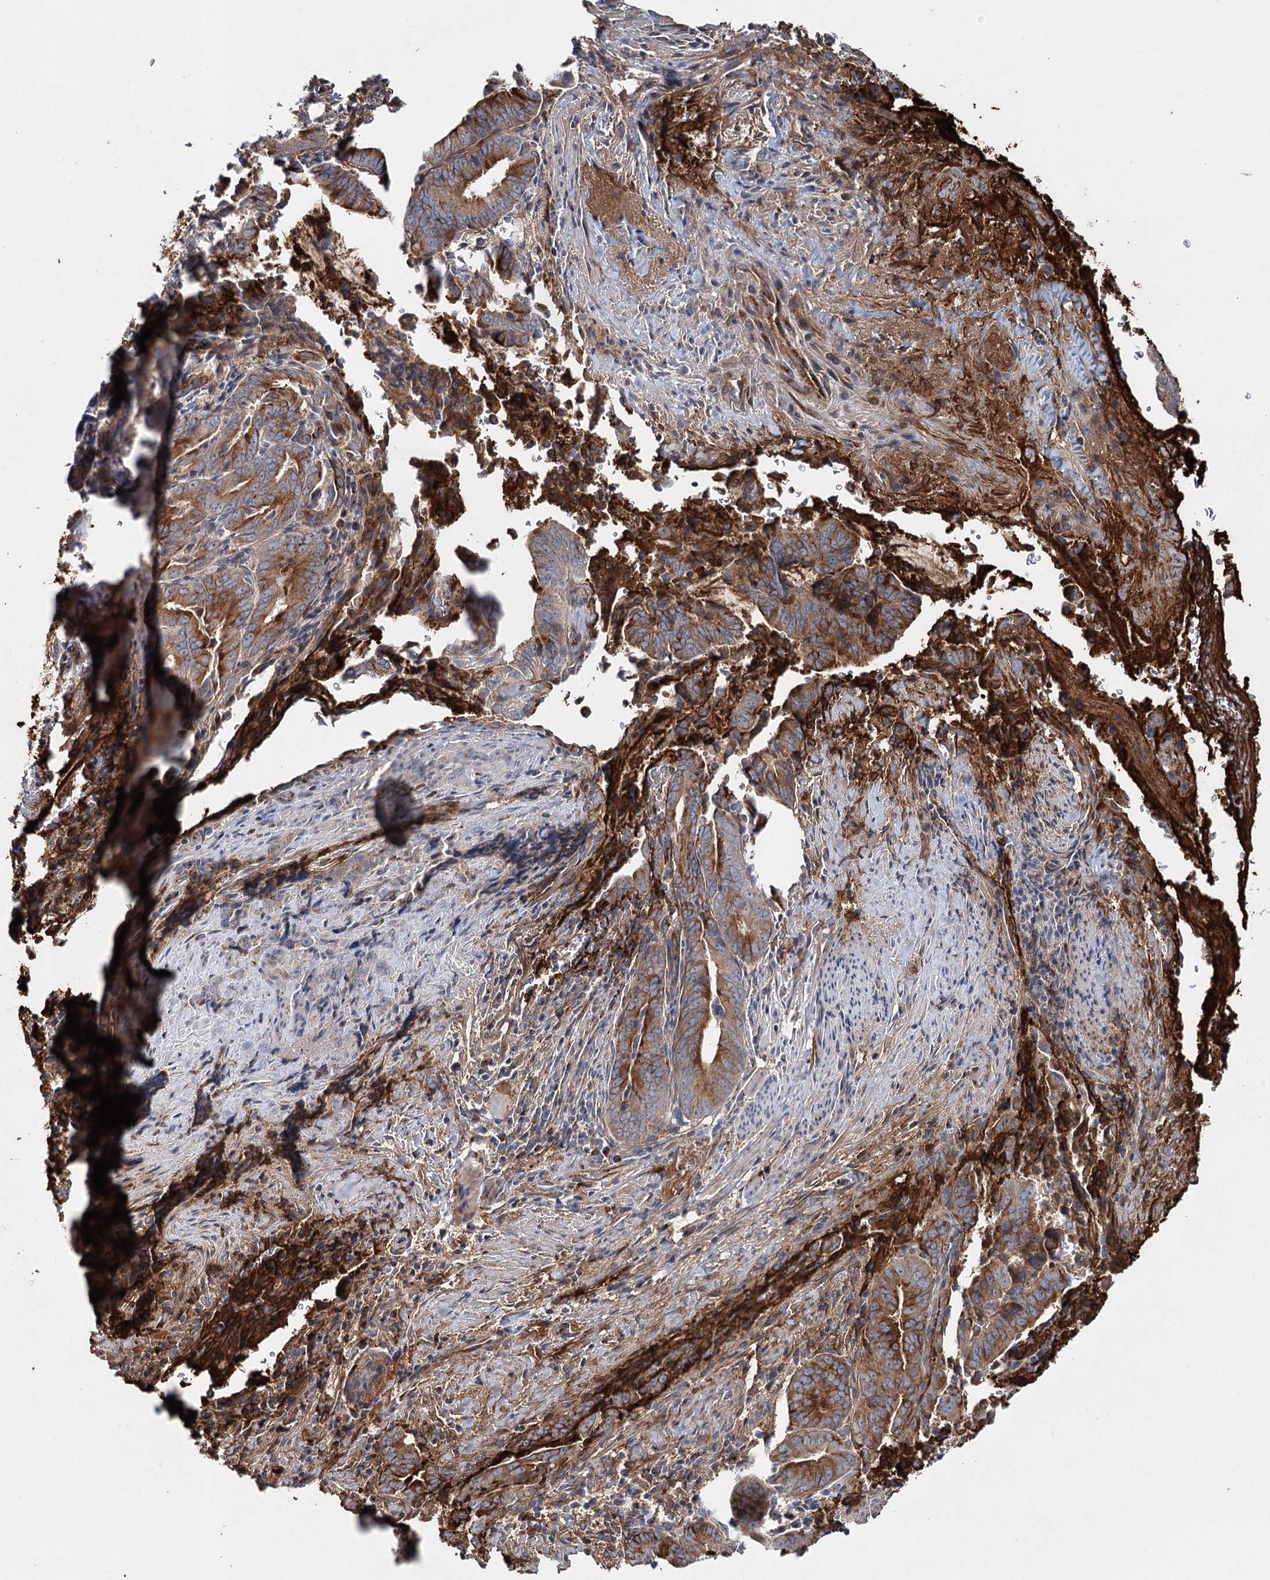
{"staining": {"intensity": "moderate", "quantity": ">75%", "location": "cytoplasmic/membranous"}, "tissue": "pancreatic cancer", "cell_type": "Tumor cells", "image_type": "cancer", "snomed": [{"axis": "morphology", "description": "Adenocarcinoma, NOS"}, {"axis": "topography", "description": "Pancreas"}], "caption": "IHC image of neoplastic tissue: human pancreatic cancer (adenocarcinoma) stained using immunohistochemistry demonstrates medium levels of moderate protein expression localized specifically in the cytoplasmic/membranous of tumor cells, appearing as a cytoplasmic/membranous brown color.", "gene": "ALKBH8", "patient": {"sex": "female", "age": 63}}